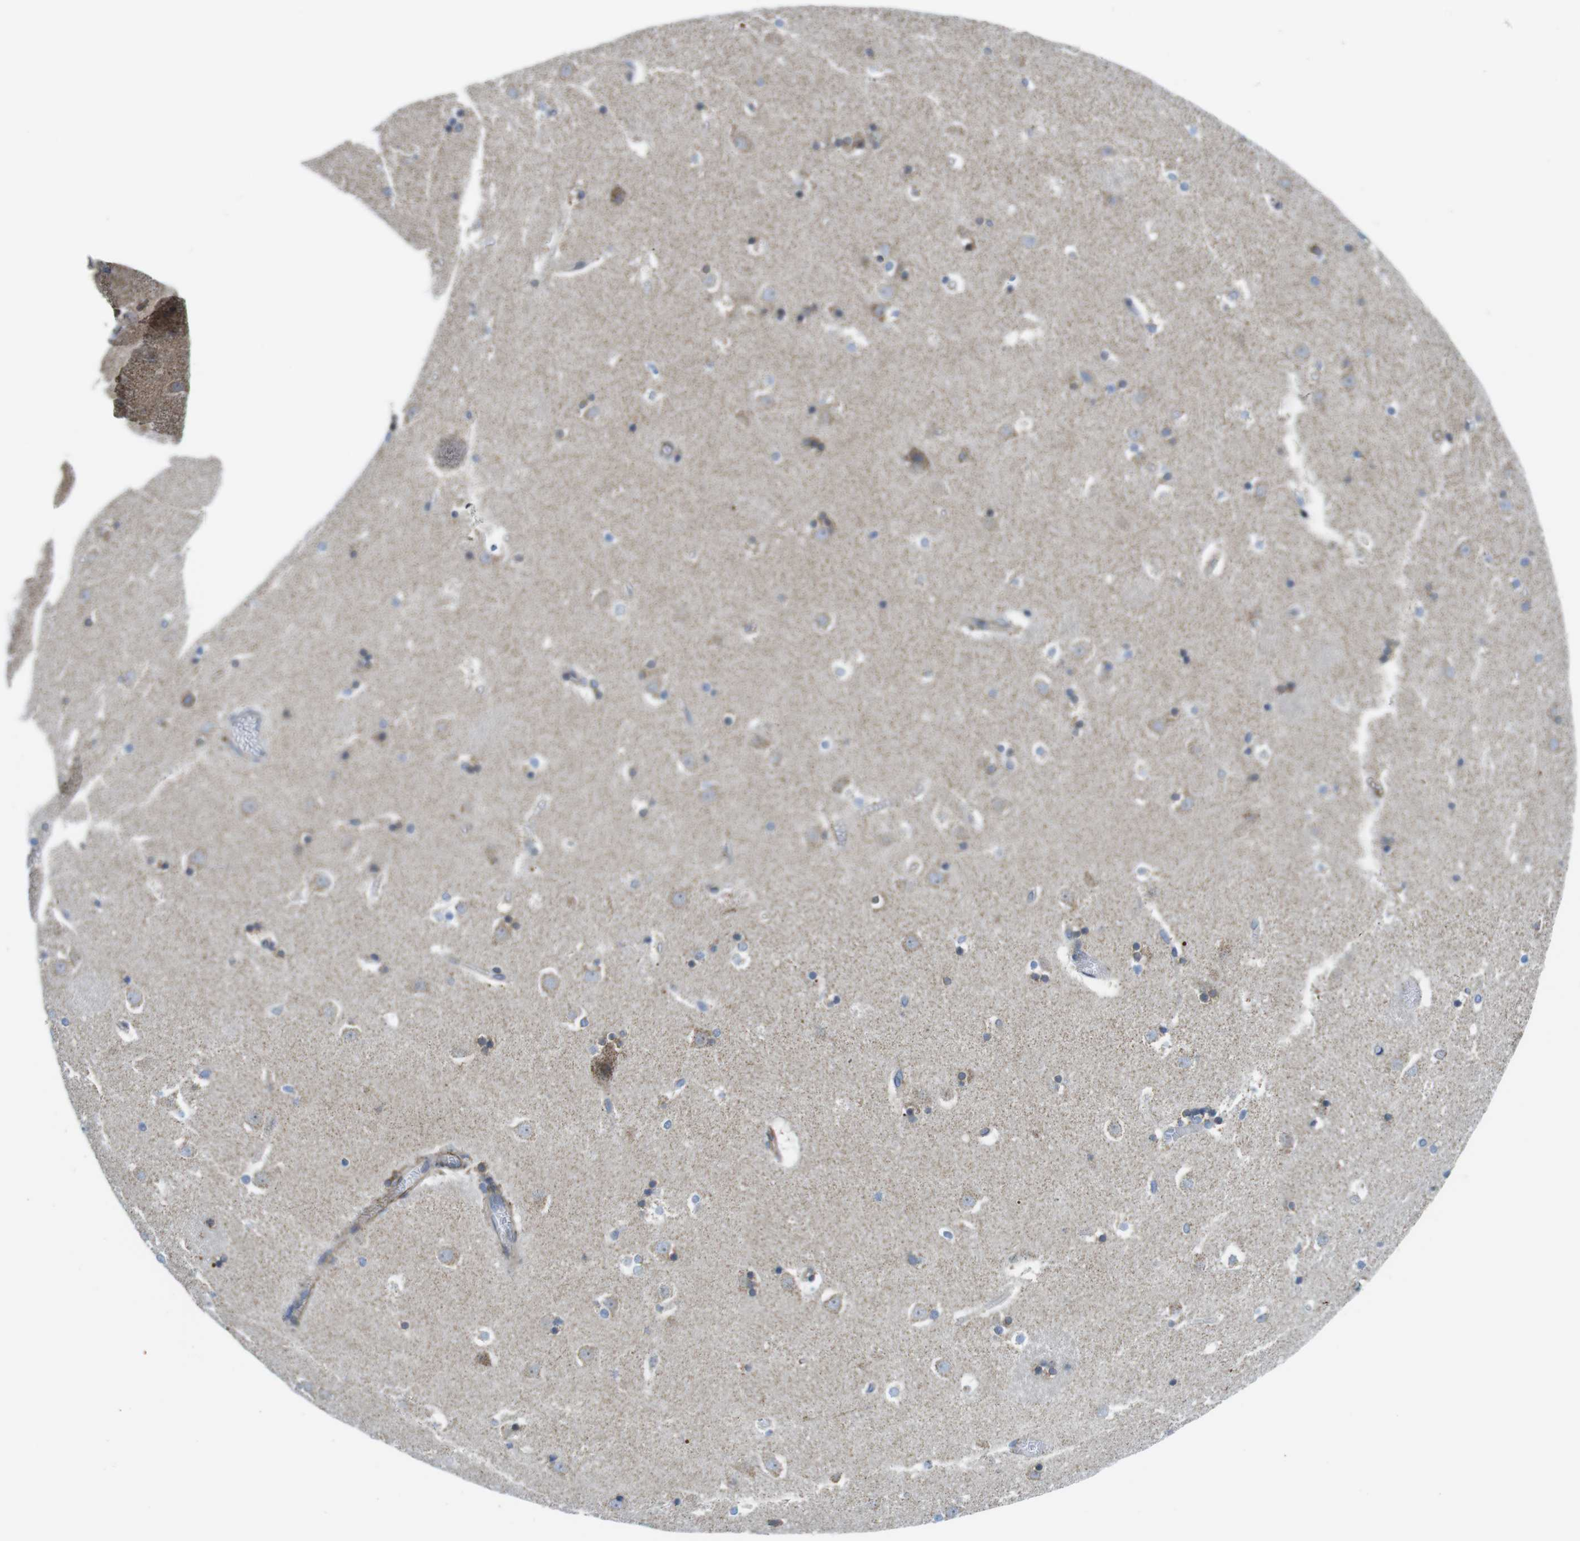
{"staining": {"intensity": "moderate", "quantity": "25%-75%", "location": "cytoplasmic/membranous"}, "tissue": "caudate", "cell_type": "Glial cells", "image_type": "normal", "snomed": [{"axis": "morphology", "description": "Normal tissue, NOS"}, {"axis": "topography", "description": "Lateral ventricle wall"}], "caption": "Protein staining by immunohistochemistry (IHC) reveals moderate cytoplasmic/membranous expression in about 25%-75% of glial cells in normal caudate.", "gene": "KCNE3", "patient": {"sex": "male", "age": 45}}